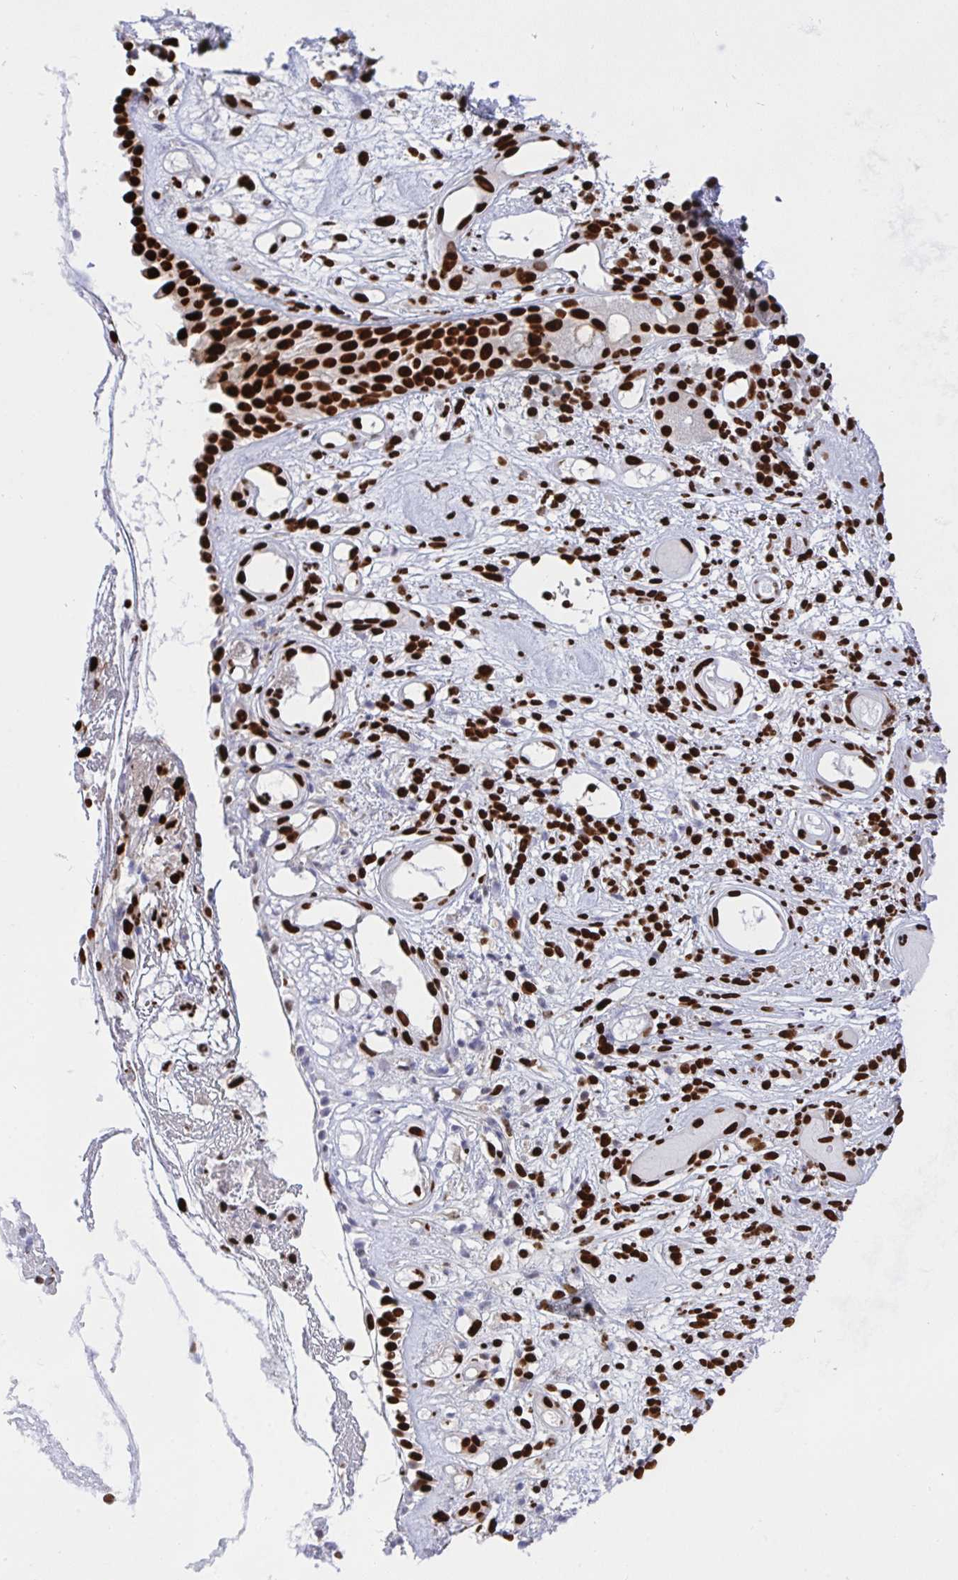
{"staining": {"intensity": "strong", "quantity": ">75%", "location": "nuclear"}, "tissue": "nasopharynx", "cell_type": "Respiratory epithelial cells", "image_type": "normal", "snomed": [{"axis": "morphology", "description": "Normal tissue, NOS"}, {"axis": "morphology", "description": "Inflammation, NOS"}, {"axis": "topography", "description": "Nasopharynx"}], "caption": "Immunohistochemical staining of unremarkable nasopharynx displays strong nuclear protein positivity in about >75% of respiratory epithelial cells. The protein is shown in brown color, while the nuclei are stained blue.", "gene": "HNRNPL", "patient": {"sex": "male", "age": 54}}